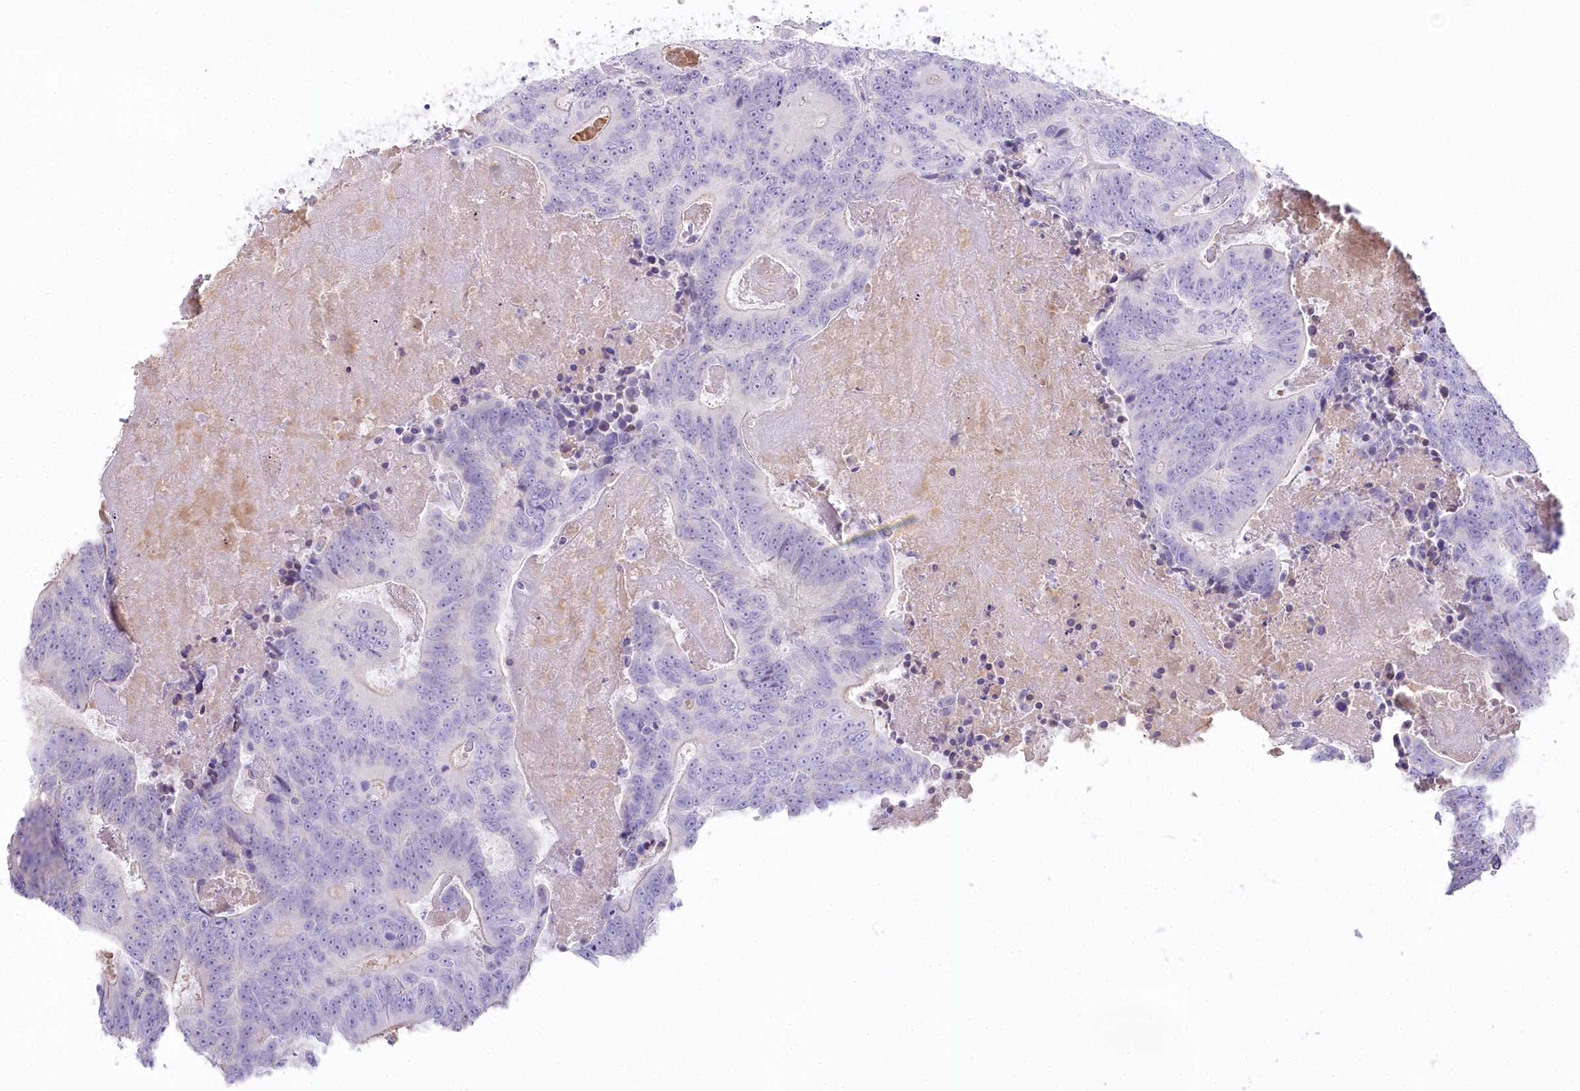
{"staining": {"intensity": "negative", "quantity": "none", "location": "none"}, "tissue": "colorectal cancer", "cell_type": "Tumor cells", "image_type": "cancer", "snomed": [{"axis": "morphology", "description": "Adenocarcinoma, NOS"}, {"axis": "topography", "description": "Colon"}], "caption": "Tumor cells show no significant protein expression in colorectal cancer.", "gene": "MYOZ1", "patient": {"sex": "male", "age": 83}}